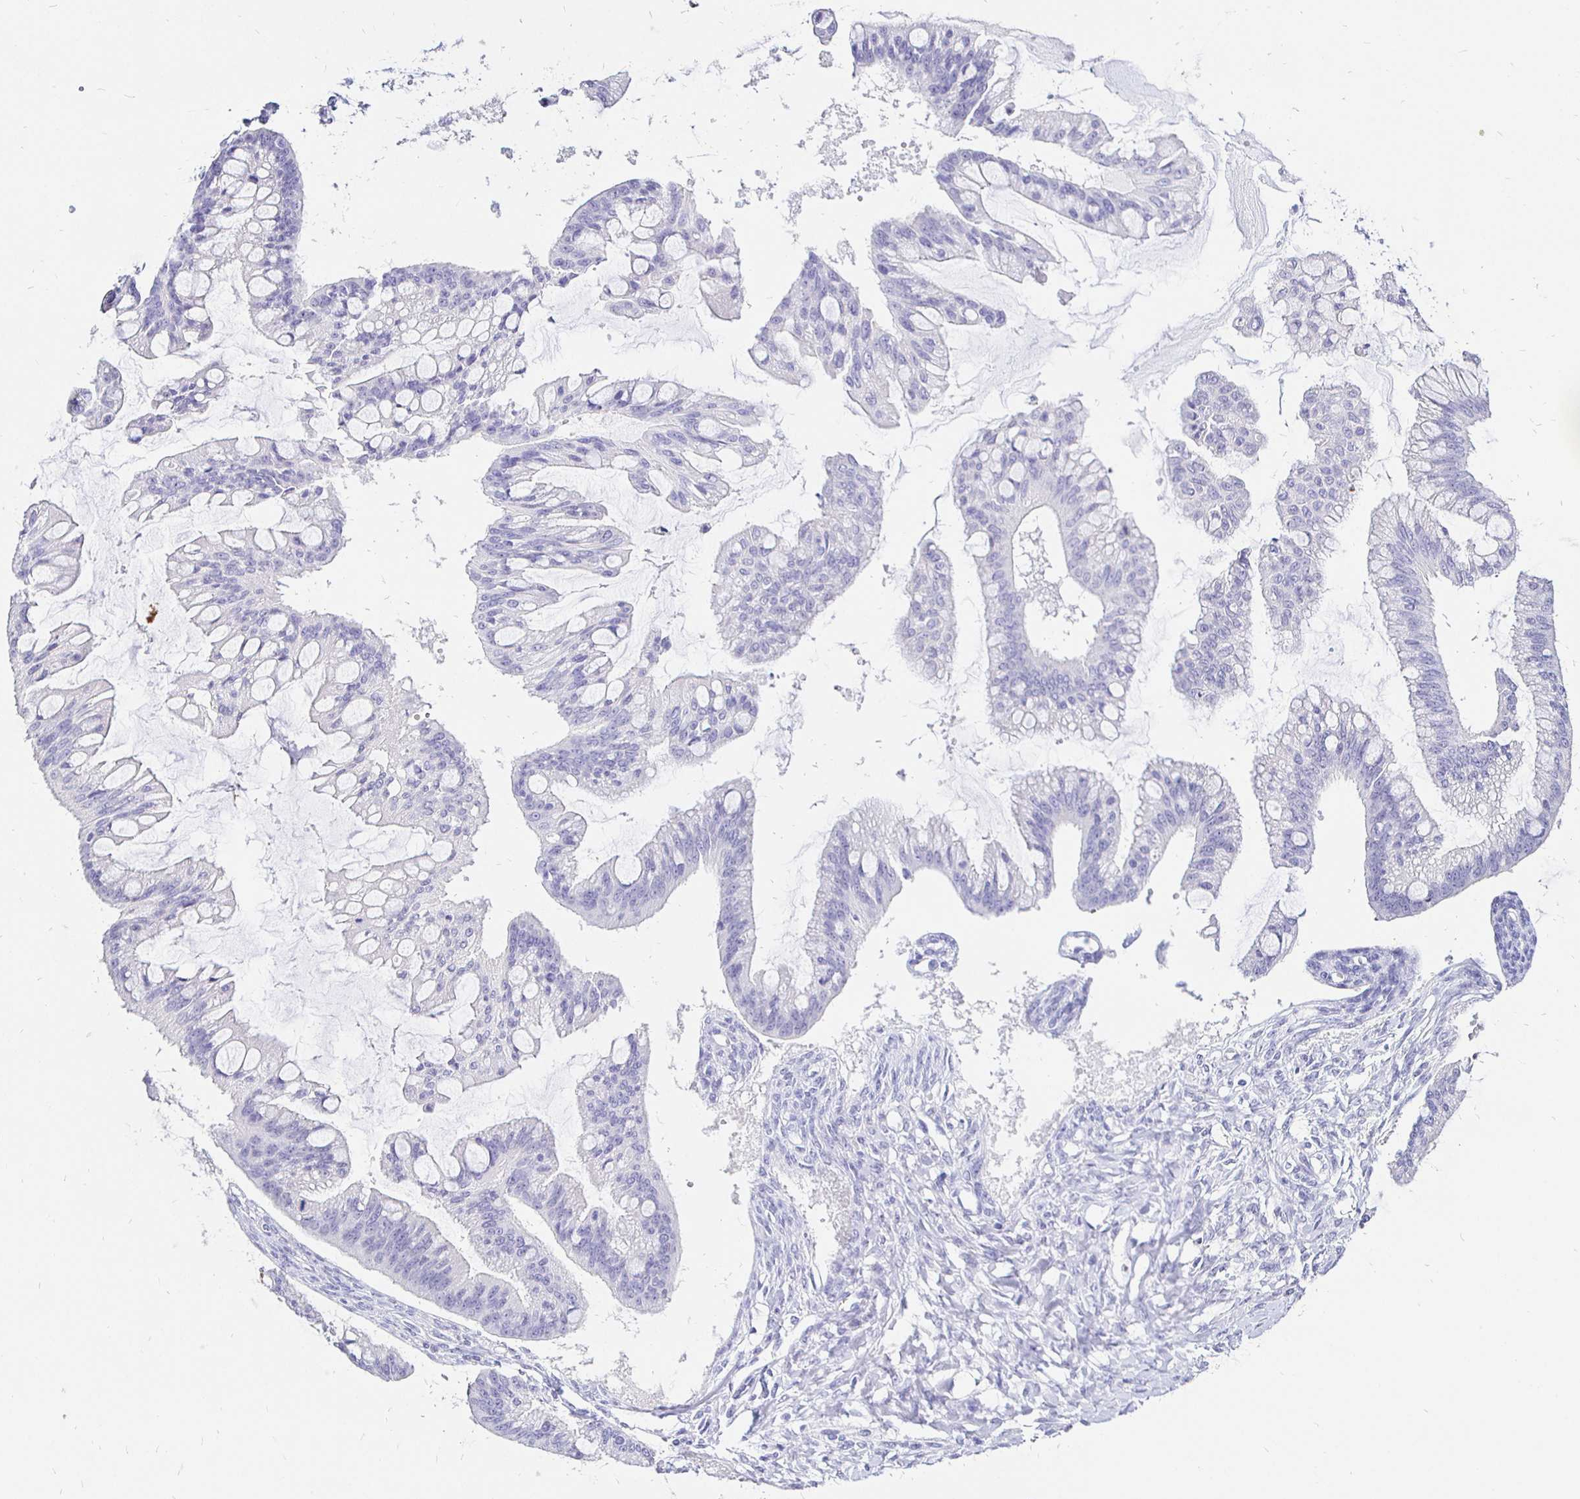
{"staining": {"intensity": "negative", "quantity": "none", "location": "none"}, "tissue": "ovarian cancer", "cell_type": "Tumor cells", "image_type": "cancer", "snomed": [{"axis": "morphology", "description": "Cystadenocarcinoma, mucinous, NOS"}, {"axis": "topography", "description": "Ovary"}], "caption": "Immunohistochemistry micrograph of neoplastic tissue: human ovarian cancer (mucinous cystadenocarcinoma) stained with DAB exhibits no significant protein staining in tumor cells. (DAB (3,3'-diaminobenzidine) immunohistochemistry (IHC), high magnification).", "gene": "IRGC", "patient": {"sex": "female", "age": 73}}